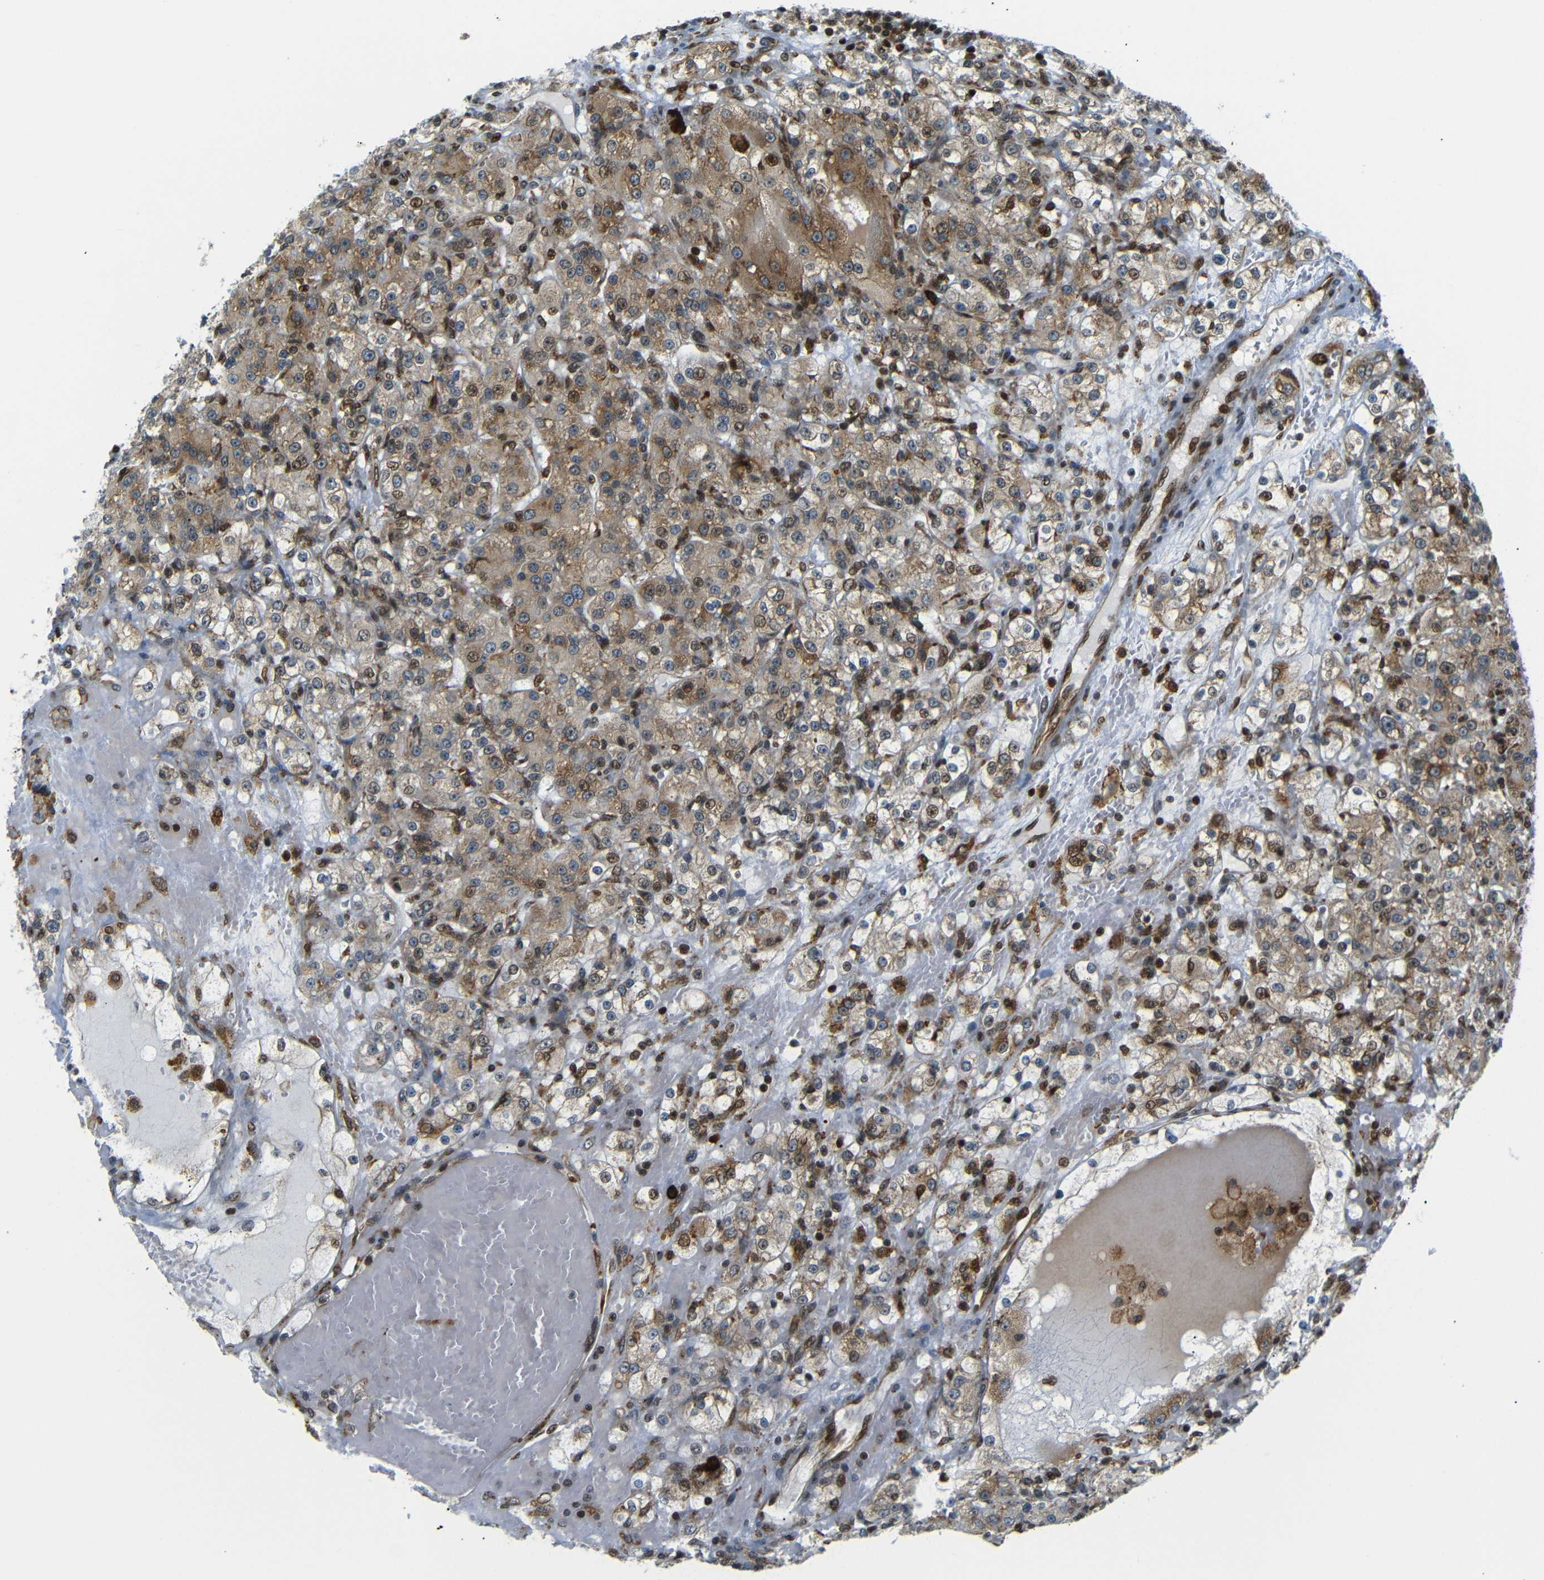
{"staining": {"intensity": "moderate", "quantity": ">75%", "location": "cytoplasmic/membranous,nuclear"}, "tissue": "renal cancer", "cell_type": "Tumor cells", "image_type": "cancer", "snomed": [{"axis": "morphology", "description": "Normal tissue, NOS"}, {"axis": "morphology", "description": "Adenocarcinoma, NOS"}, {"axis": "topography", "description": "Kidney"}], "caption": "Tumor cells exhibit moderate cytoplasmic/membranous and nuclear expression in approximately >75% of cells in renal adenocarcinoma. Using DAB (3,3'-diaminobenzidine) (brown) and hematoxylin (blue) stains, captured at high magnification using brightfield microscopy.", "gene": "SPCS2", "patient": {"sex": "male", "age": 61}}